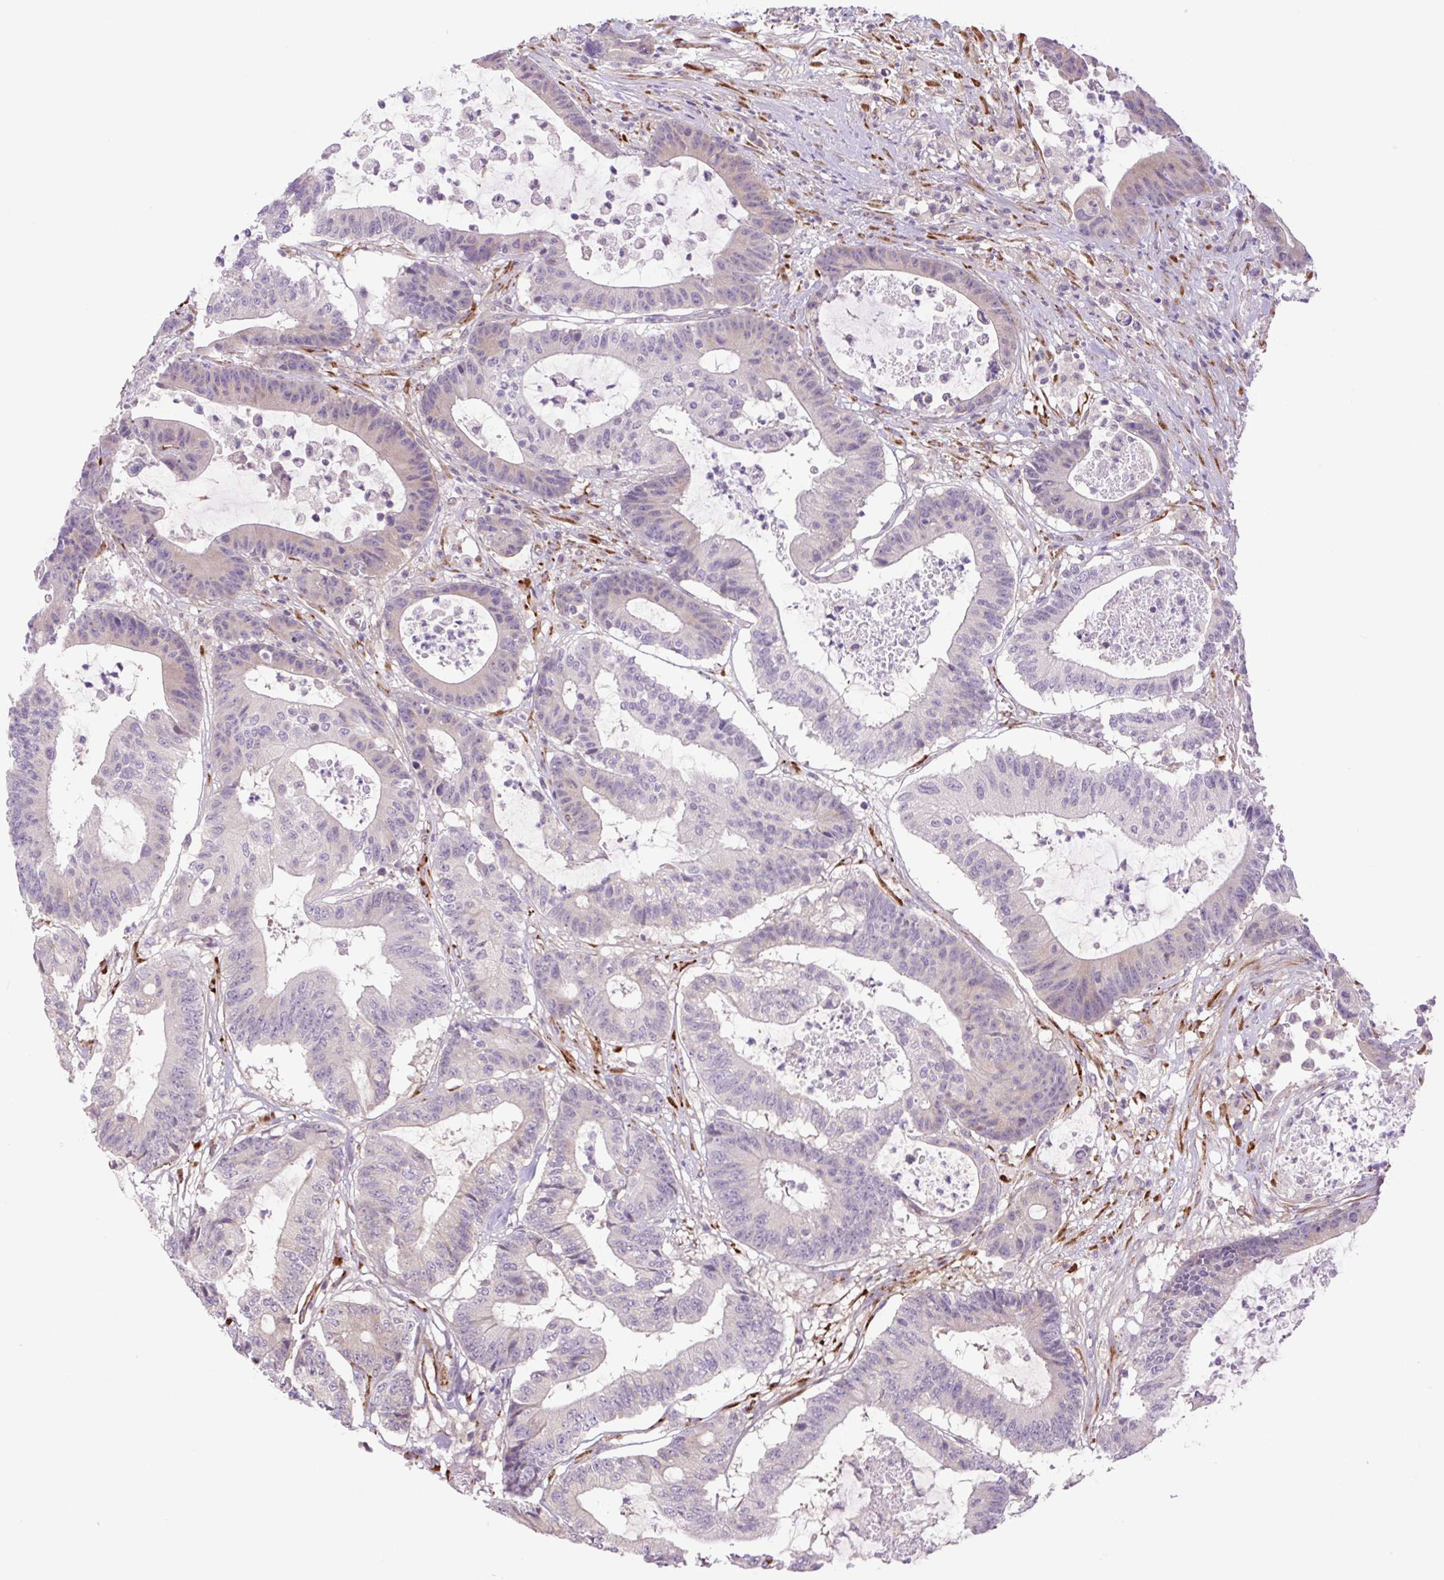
{"staining": {"intensity": "negative", "quantity": "none", "location": "none"}, "tissue": "colorectal cancer", "cell_type": "Tumor cells", "image_type": "cancer", "snomed": [{"axis": "morphology", "description": "Adenocarcinoma, NOS"}, {"axis": "topography", "description": "Colon"}], "caption": "There is no significant expression in tumor cells of colorectal adenocarcinoma.", "gene": "COL5A1", "patient": {"sex": "female", "age": 84}}